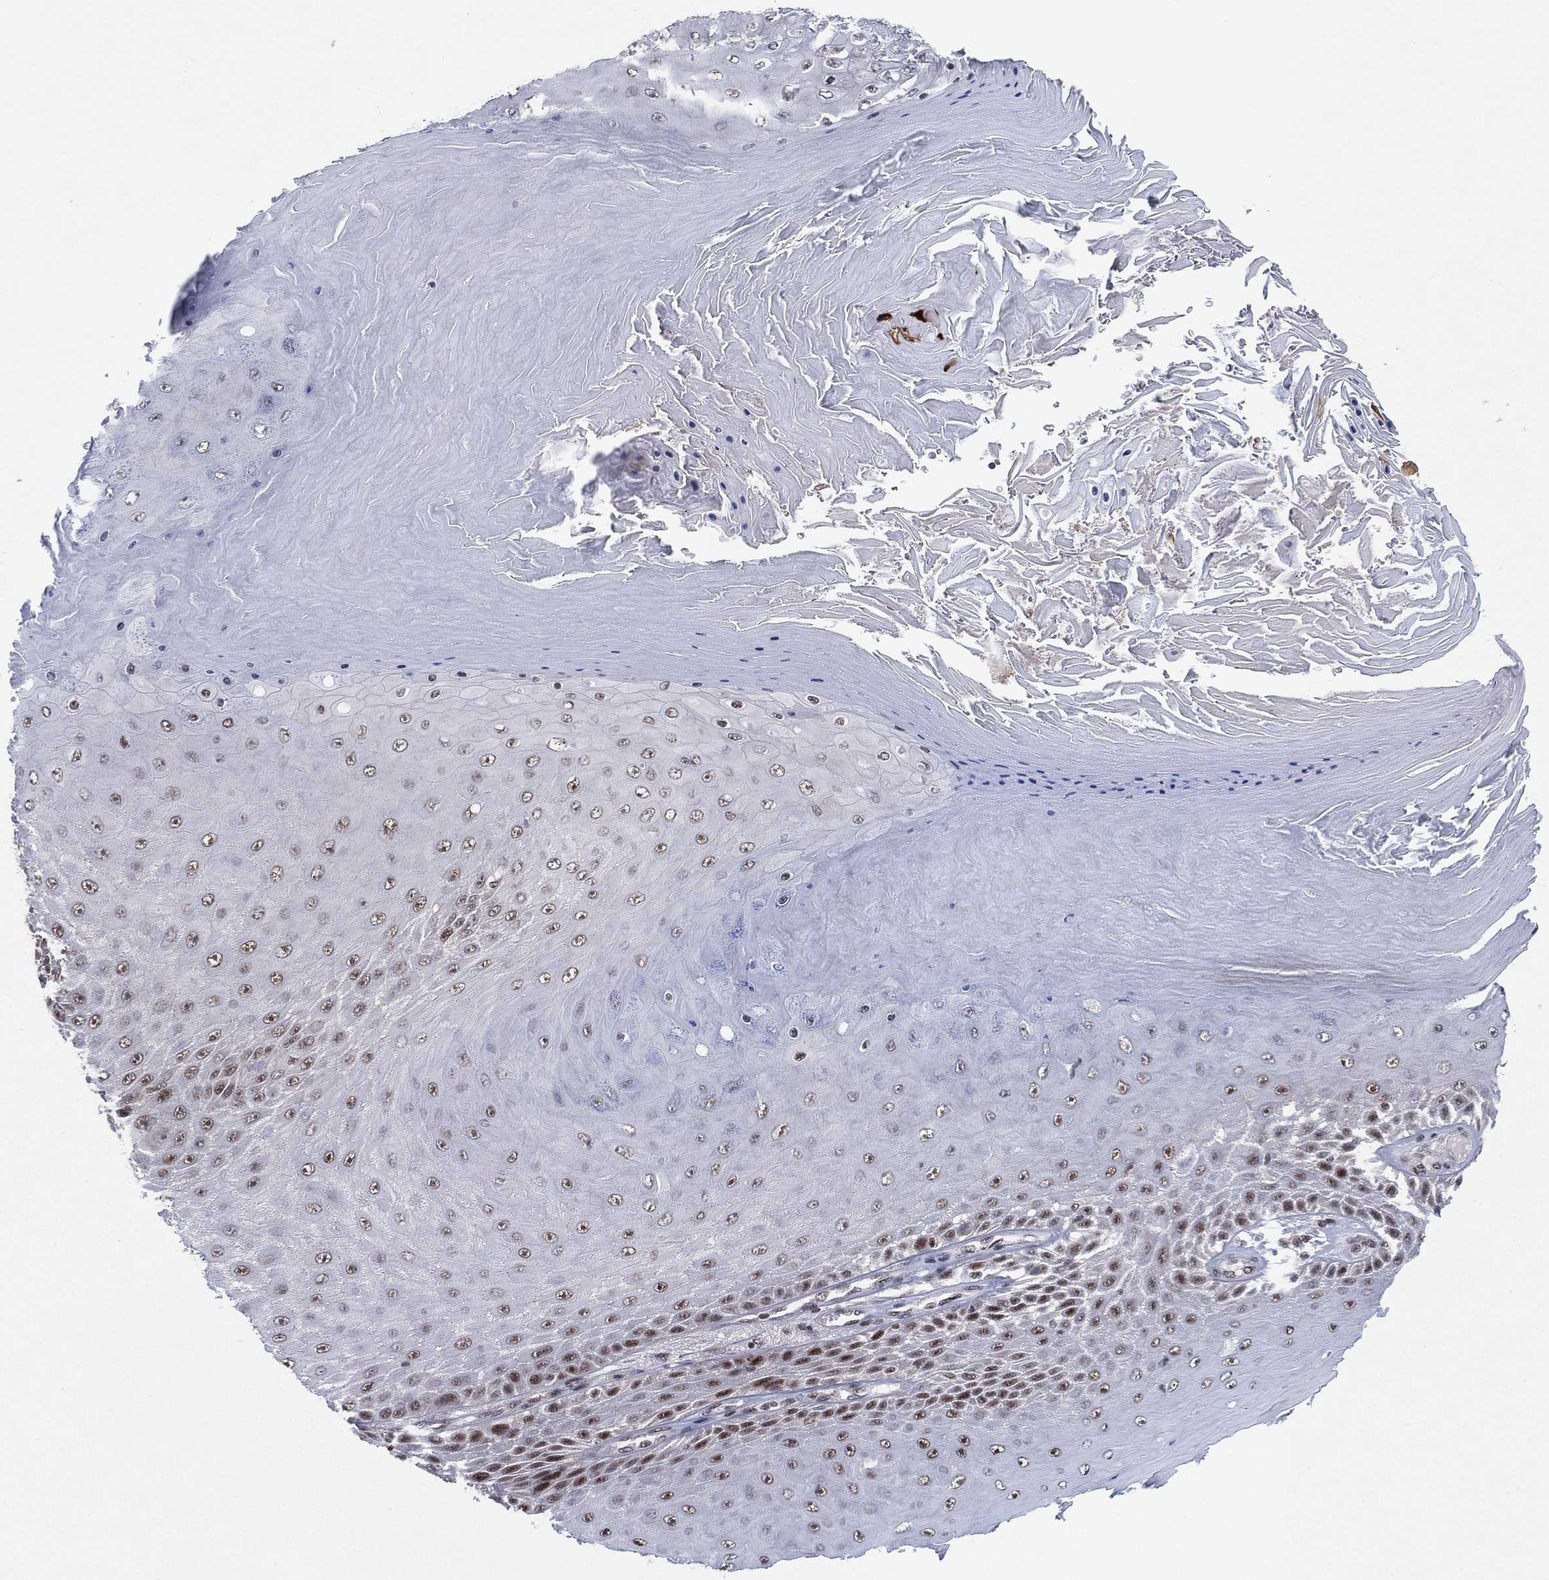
{"staining": {"intensity": "moderate", "quantity": "<25%", "location": "nuclear"}, "tissue": "skin cancer", "cell_type": "Tumor cells", "image_type": "cancer", "snomed": [{"axis": "morphology", "description": "Squamous cell carcinoma, NOS"}, {"axis": "topography", "description": "Skin"}], "caption": "There is low levels of moderate nuclear expression in tumor cells of squamous cell carcinoma (skin), as demonstrated by immunohistochemical staining (brown color).", "gene": "DGCR8", "patient": {"sex": "male", "age": 62}}